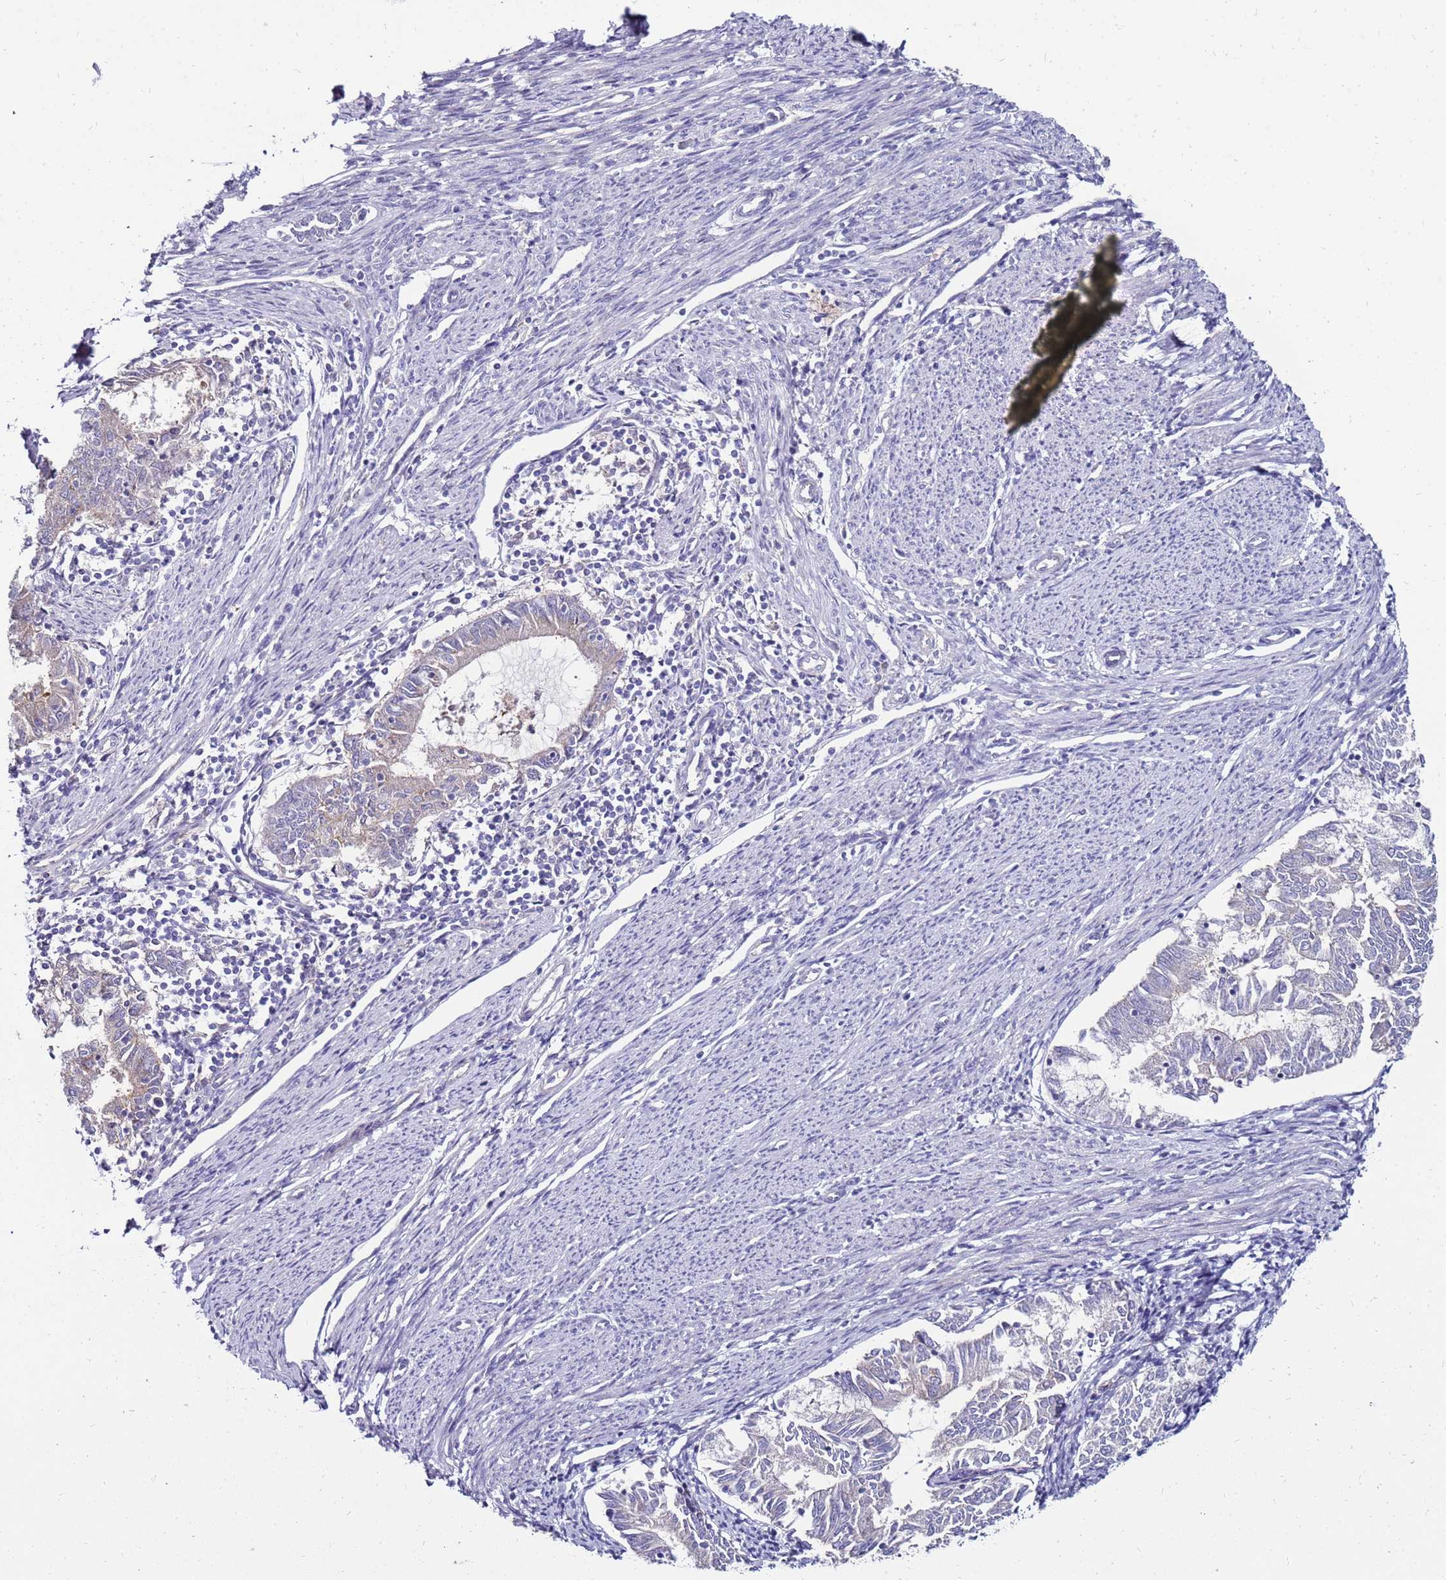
{"staining": {"intensity": "negative", "quantity": "none", "location": "none"}, "tissue": "endometrial cancer", "cell_type": "Tumor cells", "image_type": "cancer", "snomed": [{"axis": "morphology", "description": "Adenocarcinoma, NOS"}, {"axis": "topography", "description": "Endometrium"}], "caption": "DAB (3,3'-diaminobenzidine) immunohistochemical staining of adenocarcinoma (endometrial) displays no significant positivity in tumor cells. (DAB (3,3'-diaminobenzidine) IHC with hematoxylin counter stain).", "gene": "GPN3", "patient": {"sex": "female", "age": 79}}